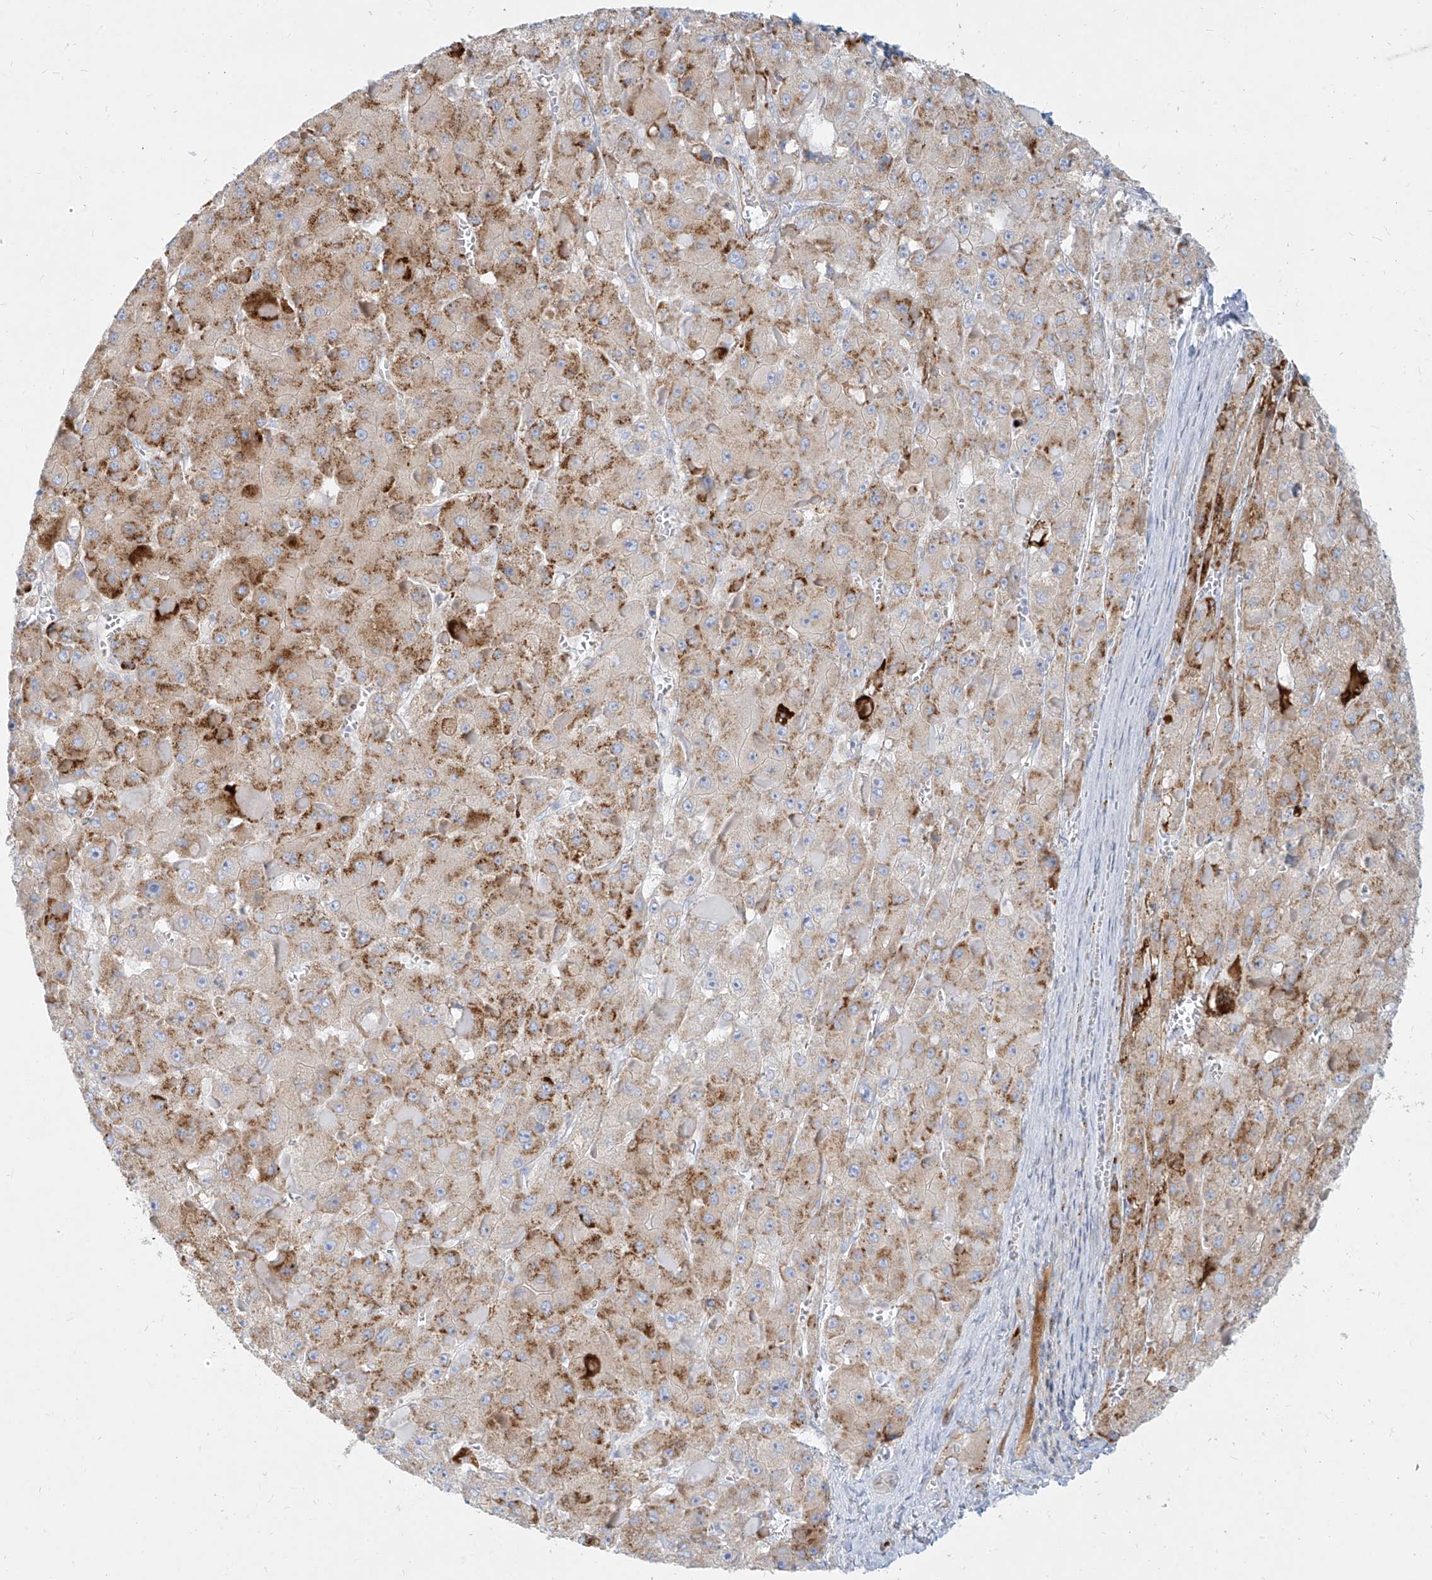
{"staining": {"intensity": "moderate", "quantity": ">75%", "location": "cytoplasmic/membranous"}, "tissue": "liver cancer", "cell_type": "Tumor cells", "image_type": "cancer", "snomed": [{"axis": "morphology", "description": "Carcinoma, Hepatocellular, NOS"}, {"axis": "topography", "description": "Liver"}], "caption": "Protein analysis of liver hepatocellular carcinoma tissue reveals moderate cytoplasmic/membranous staining in about >75% of tumor cells. (brown staining indicates protein expression, while blue staining denotes nuclei).", "gene": "MTX2", "patient": {"sex": "female", "age": 73}}